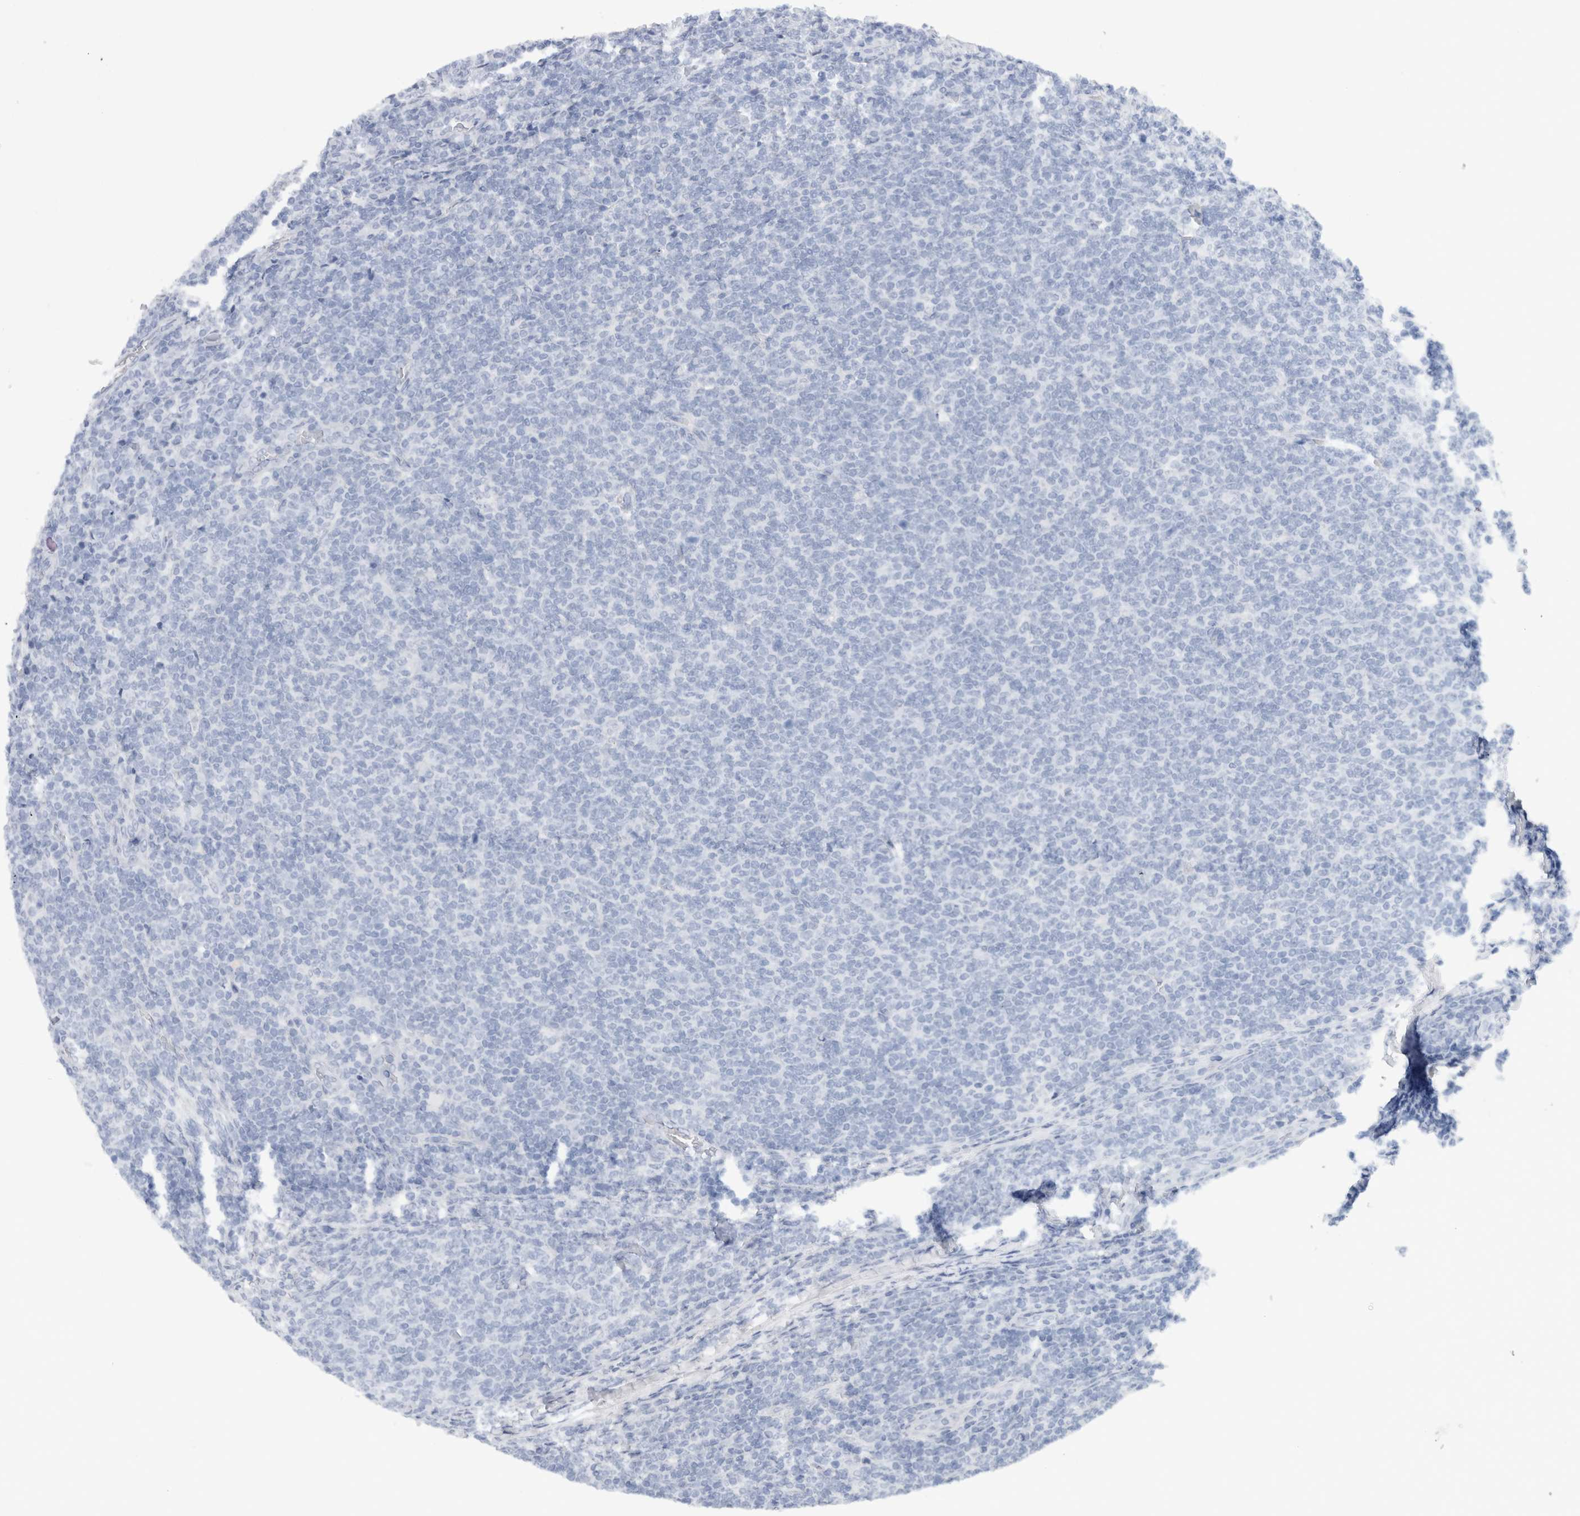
{"staining": {"intensity": "weak", "quantity": "<25%", "location": "cytoplasmic/membranous"}, "tissue": "lymphoma", "cell_type": "Tumor cells", "image_type": "cancer", "snomed": [{"axis": "morphology", "description": "Malignant lymphoma, non-Hodgkin's type, Low grade"}, {"axis": "topography", "description": "Lymph node"}], "caption": "Human lymphoma stained for a protein using immunohistochemistry demonstrates no positivity in tumor cells.", "gene": "IARS2", "patient": {"sex": "male", "age": 66}}